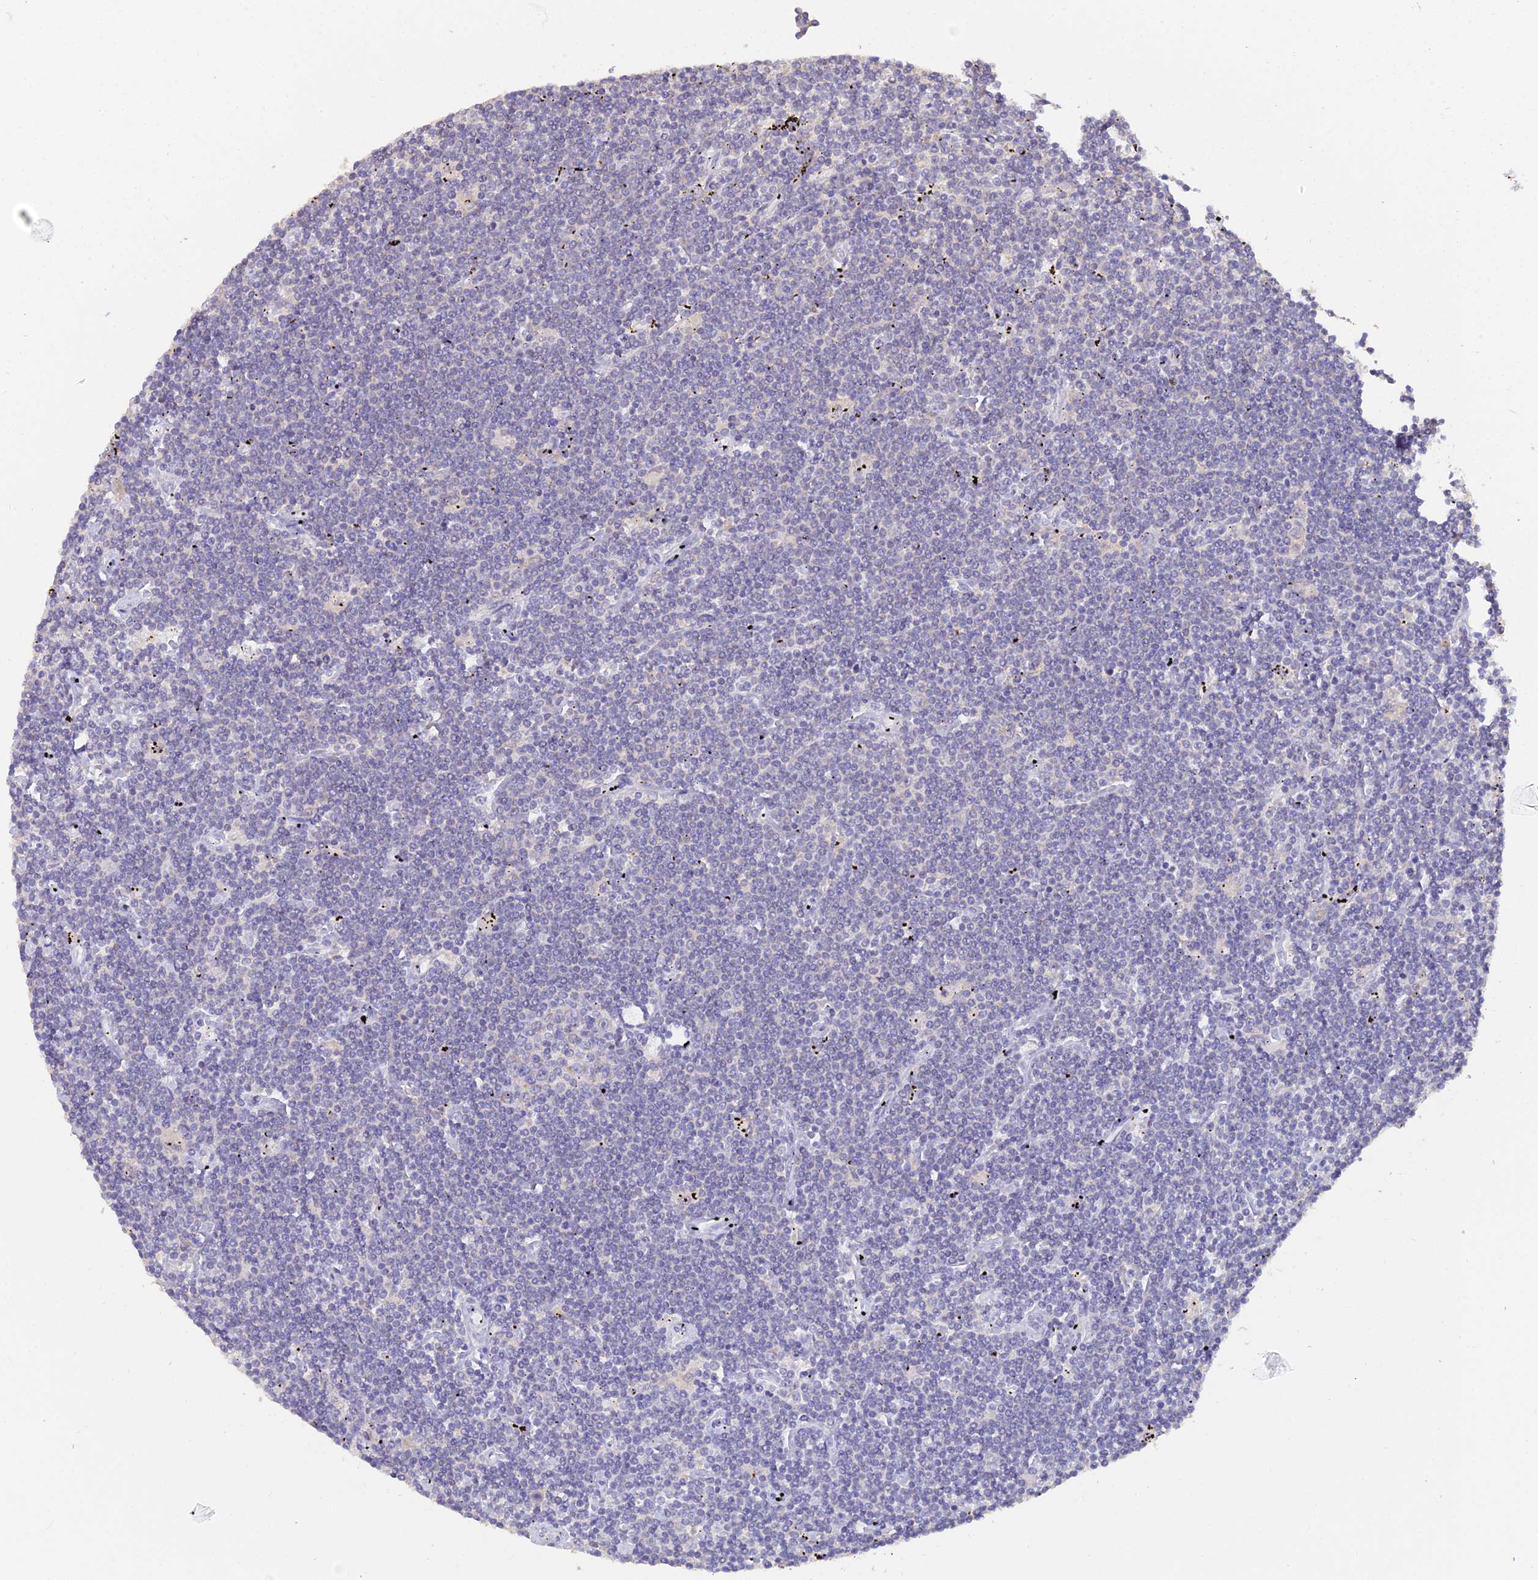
{"staining": {"intensity": "negative", "quantity": "none", "location": "none"}, "tissue": "lymphoma", "cell_type": "Tumor cells", "image_type": "cancer", "snomed": [{"axis": "morphology", "description": "Malignant lymphoma, non-Hodgkin's type, Low grade"}, {"axis": "topography", "description": "Spleen"}], "caption": "Tumor cells are negative for brown protein staining in low-grade malignant lymphoma, non-Hodgkin's type.", "gene": "ARL8B", "patient": {"sex": "male", "age": 76}}